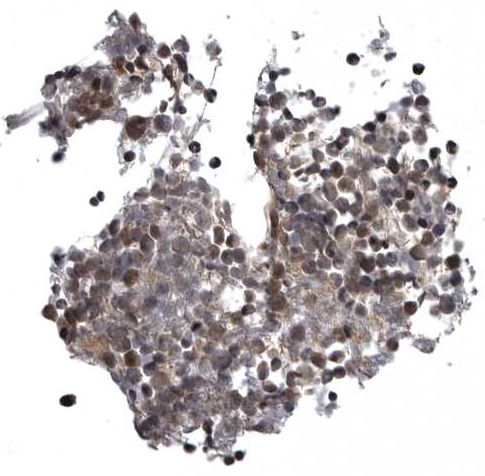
{"staining": {"intensity": "moderate", "quantity": "<25%", "location": "cytoplasmic/membranous,nuclear"}, "tissue": "bone marrow", "cell_type": "Hematopoietic cells", "image_type": "normal", "snomed": [{"axis": "morphology", "description": "Normal tissue, NOS"}, {"axis": "morphology", "description": "Inflammation, NOS"}, {"axis": "topography", "description": "Bone marrow"}], "caption": "Unremarkable bone marrow was stained to show a protein in brown. There is low levels of moderate cytoplasmic/membranous,nuclear staining in approximately <25% of hematopoietic cells. The staining was performed using DAB (3,3'-diaminobenzidine) to visualize the protein expression in brown, while the nuclei were stained in blue with hematoxylin (Magnification: 20x).", "gene": "SNX16", "patient": {"sex": "male", "age": 1}}